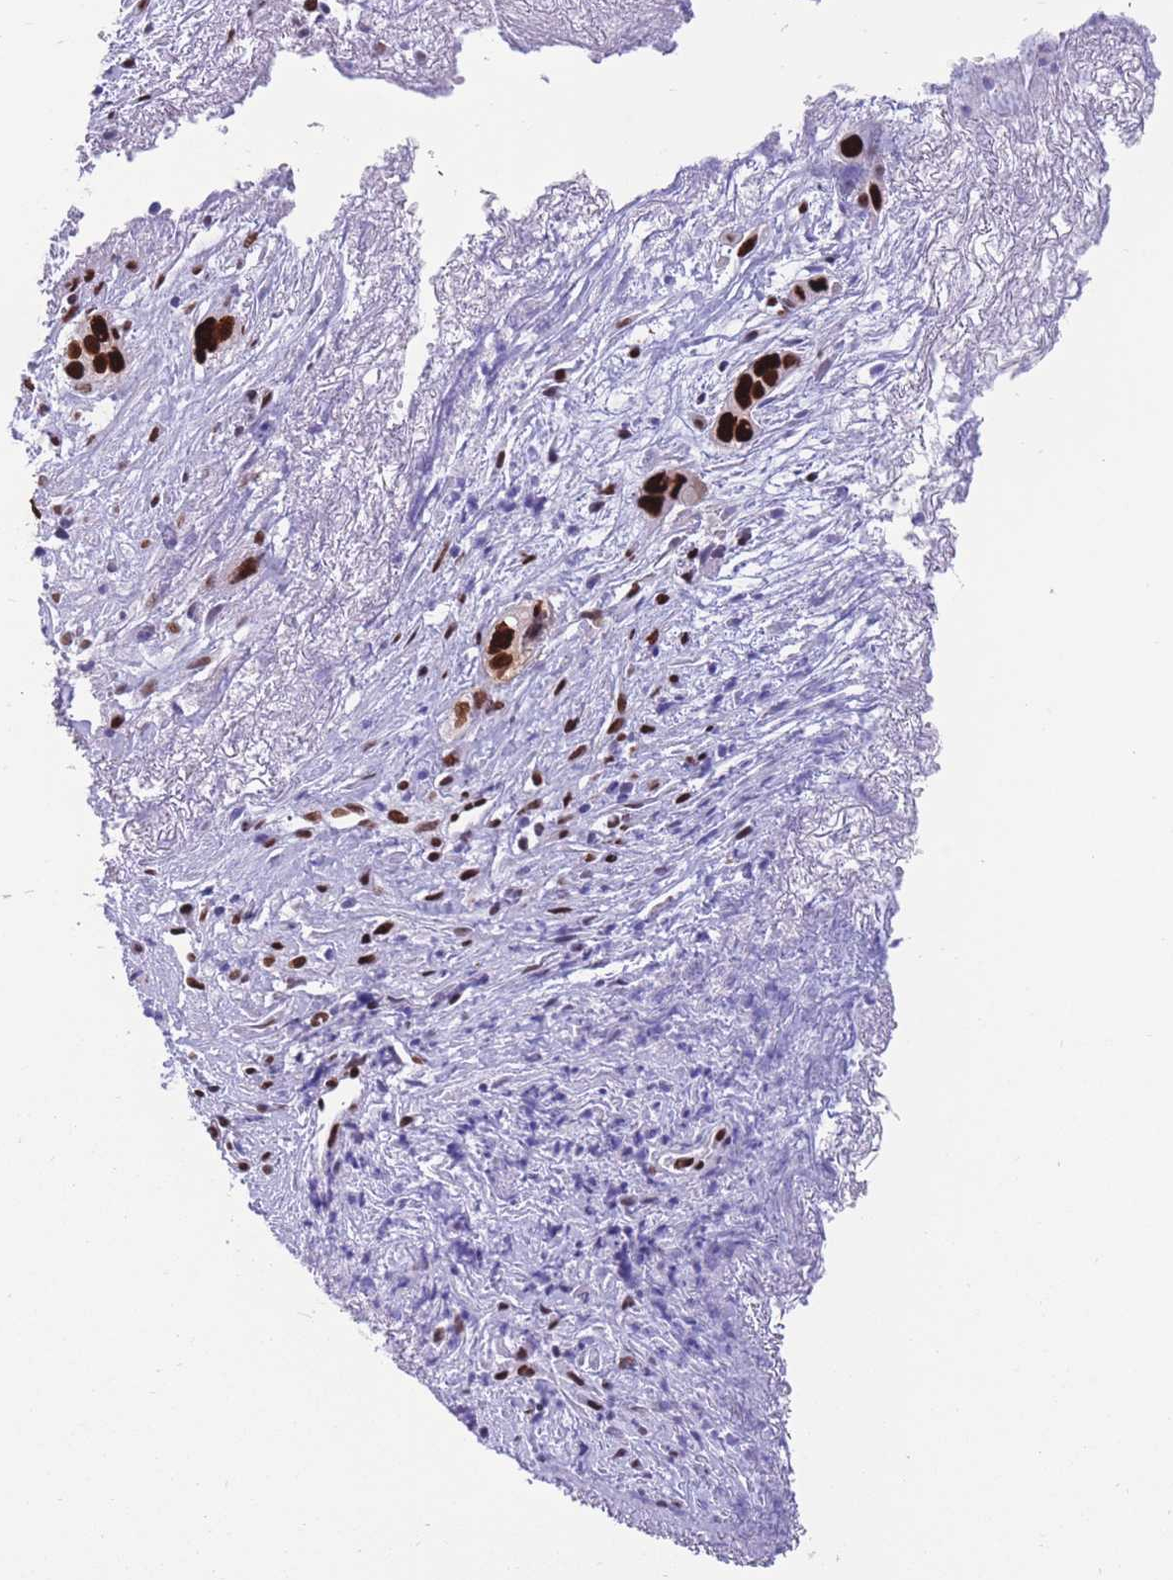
{"staining": {"intensity": "strong", "quantity": ">75%", "location": "nuclear"}, "tissue": "liver cancer", "cell_type": "Tumor cells", "image_type": "cancer", "snomed": [{"axis": "morphology", "description": "Cholangiocarcinoma"}, {"axis": "topography", "description": "Liver"}], "caption": "A micrograph of human liver cholangiocarcinoma stained for a protein shows strong nuclear brown staining in tumor cells.", "gene": "NASP", "patient": {"sex": "female", "age": 79}}